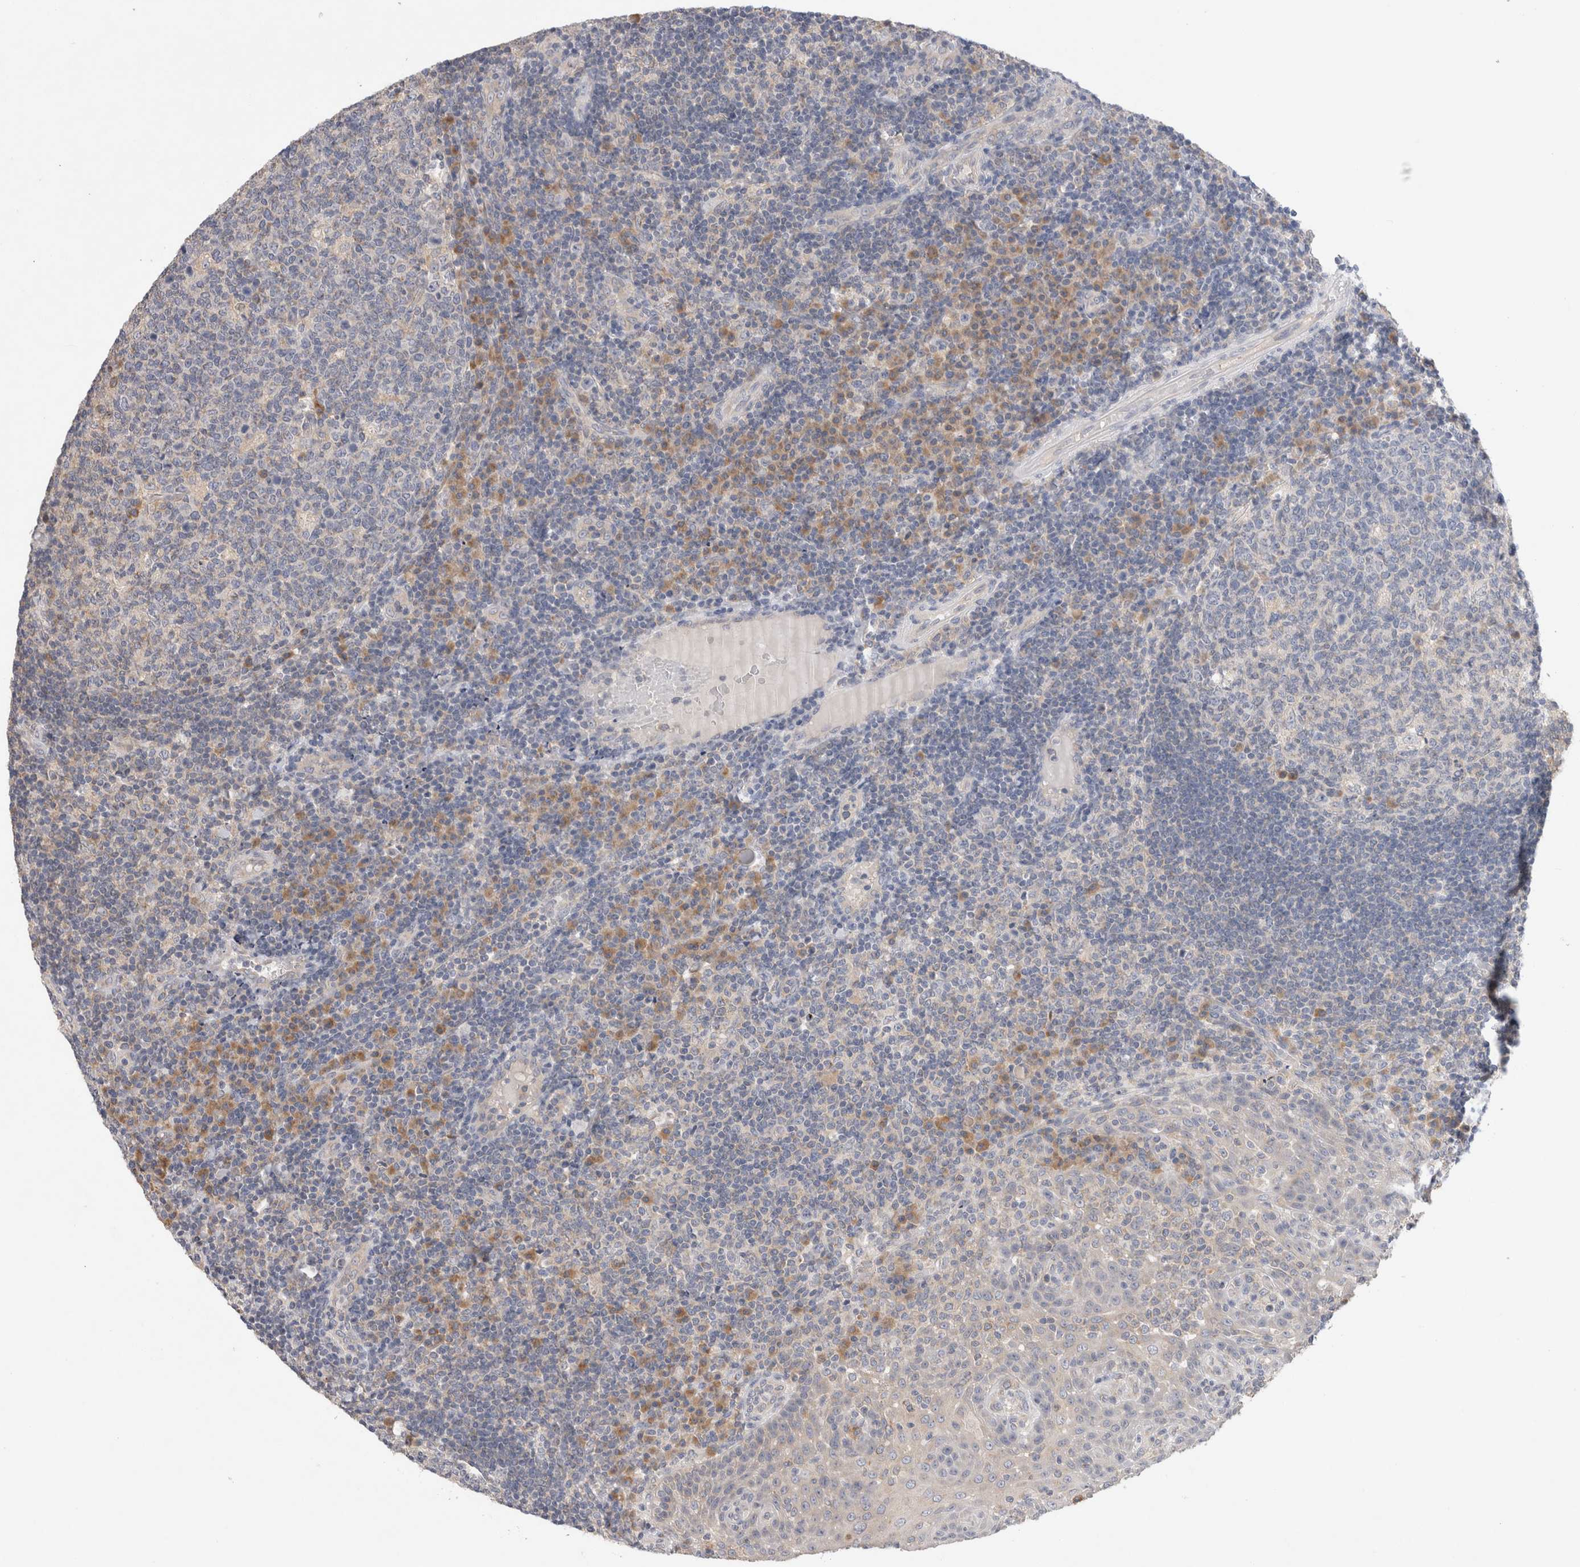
{"staining": {"intensity": "weak", "quantity": "<25%", "location": "cytoplasmic/membranous"}, "tissue": "tonsil", "cell_type": "Germinal center cells", "image_type": "normal", "snomed": [{"axis": "morphology", "description": "Normal tissue, NOS"}, {"axis": "topography", "description": "Tonsil"}], "caption": "This is an immunohistochemistry (IHC) micrograph of benign tonsil. There is no staining in germinal center cells.", "gene": "GAS1", "patient": {"sex": "female", "age": 40}}